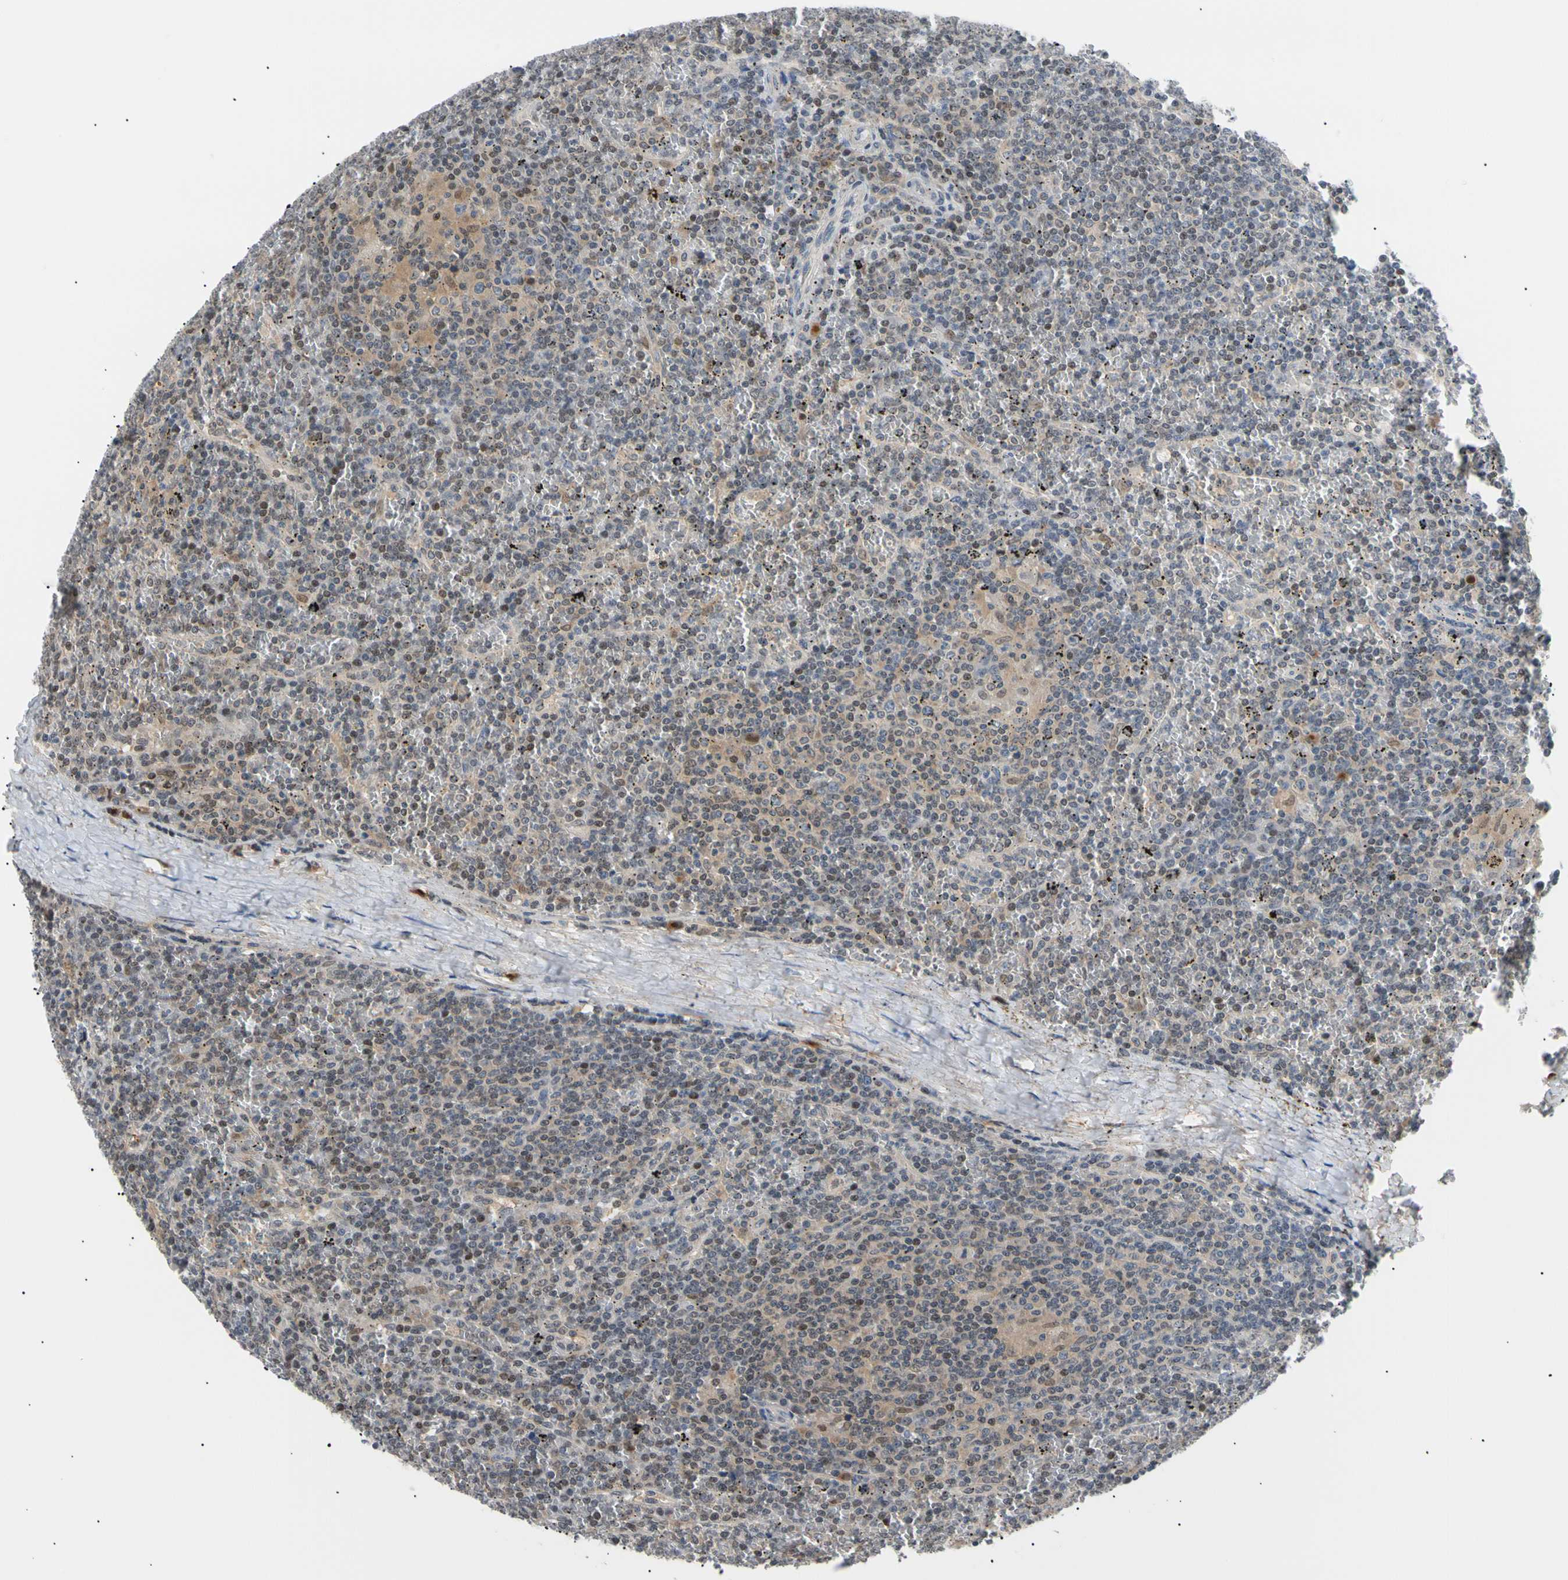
{"staining": {"intensity": "weak", "quantity": "25%-75%", "location": "cytoplasmic/membranous"}, "tissue": "lymphoma", "cell_type": "Tumor cells", "image_type": "cancer", "snomed": [{"axis": "morphology", "description": "Malignant lymphoma, non-Hodgkin's type, Low grade"}, {"axis": "topography", "description": "Spleen"}], "caption": "The immunohistochemical stain labels weak cytoplasmic/membranous positivity in tumor cells of malignant lymphoma, non-Hodgkin's type (low-grade) tissue.", "gene": "SEC23B", "patient": {"sex": "female", "age": 19}}